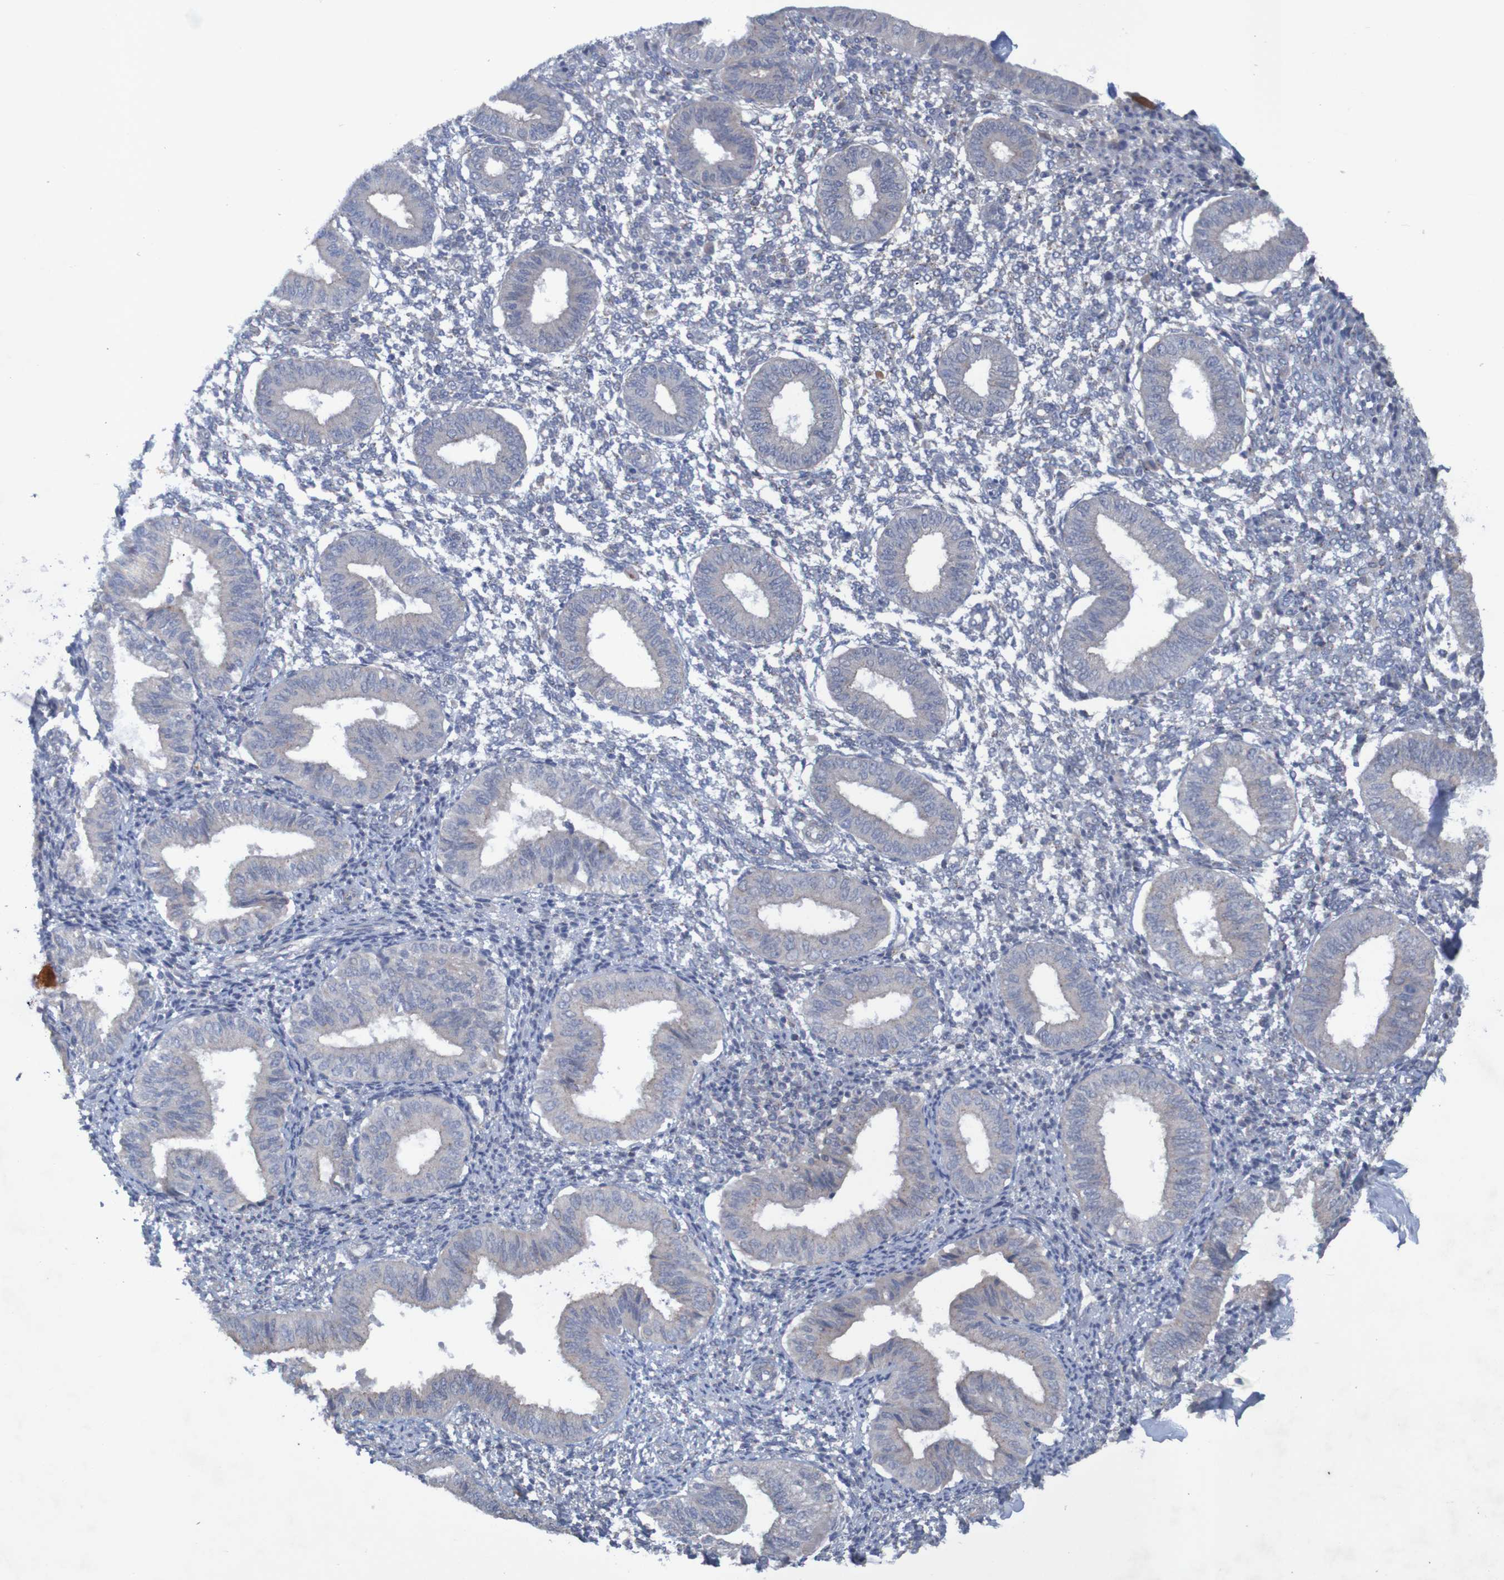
{"staining": {"intensity": "negative", "quantity": "none", "location": "none"}, "tissue": "endometrium", "cell_type": "Cells in endometrial stroma", "image_type": "normal", "snomed": [{"axis": "morphology", "description": "Normal tissue, NOS"}, {"axis": "topography", "description": "Endometrium"}], "caption": "Protein analysis of normal endometrium demonstrates no significant expression in cells in endometrial stroma. (Brightfield microscopy of DAB (3,3'-diaminobenzidine) immunohistochemistry at high magnification).", "gene": "ANGPT4", "patient": {"sex": "female", "age": 50}}